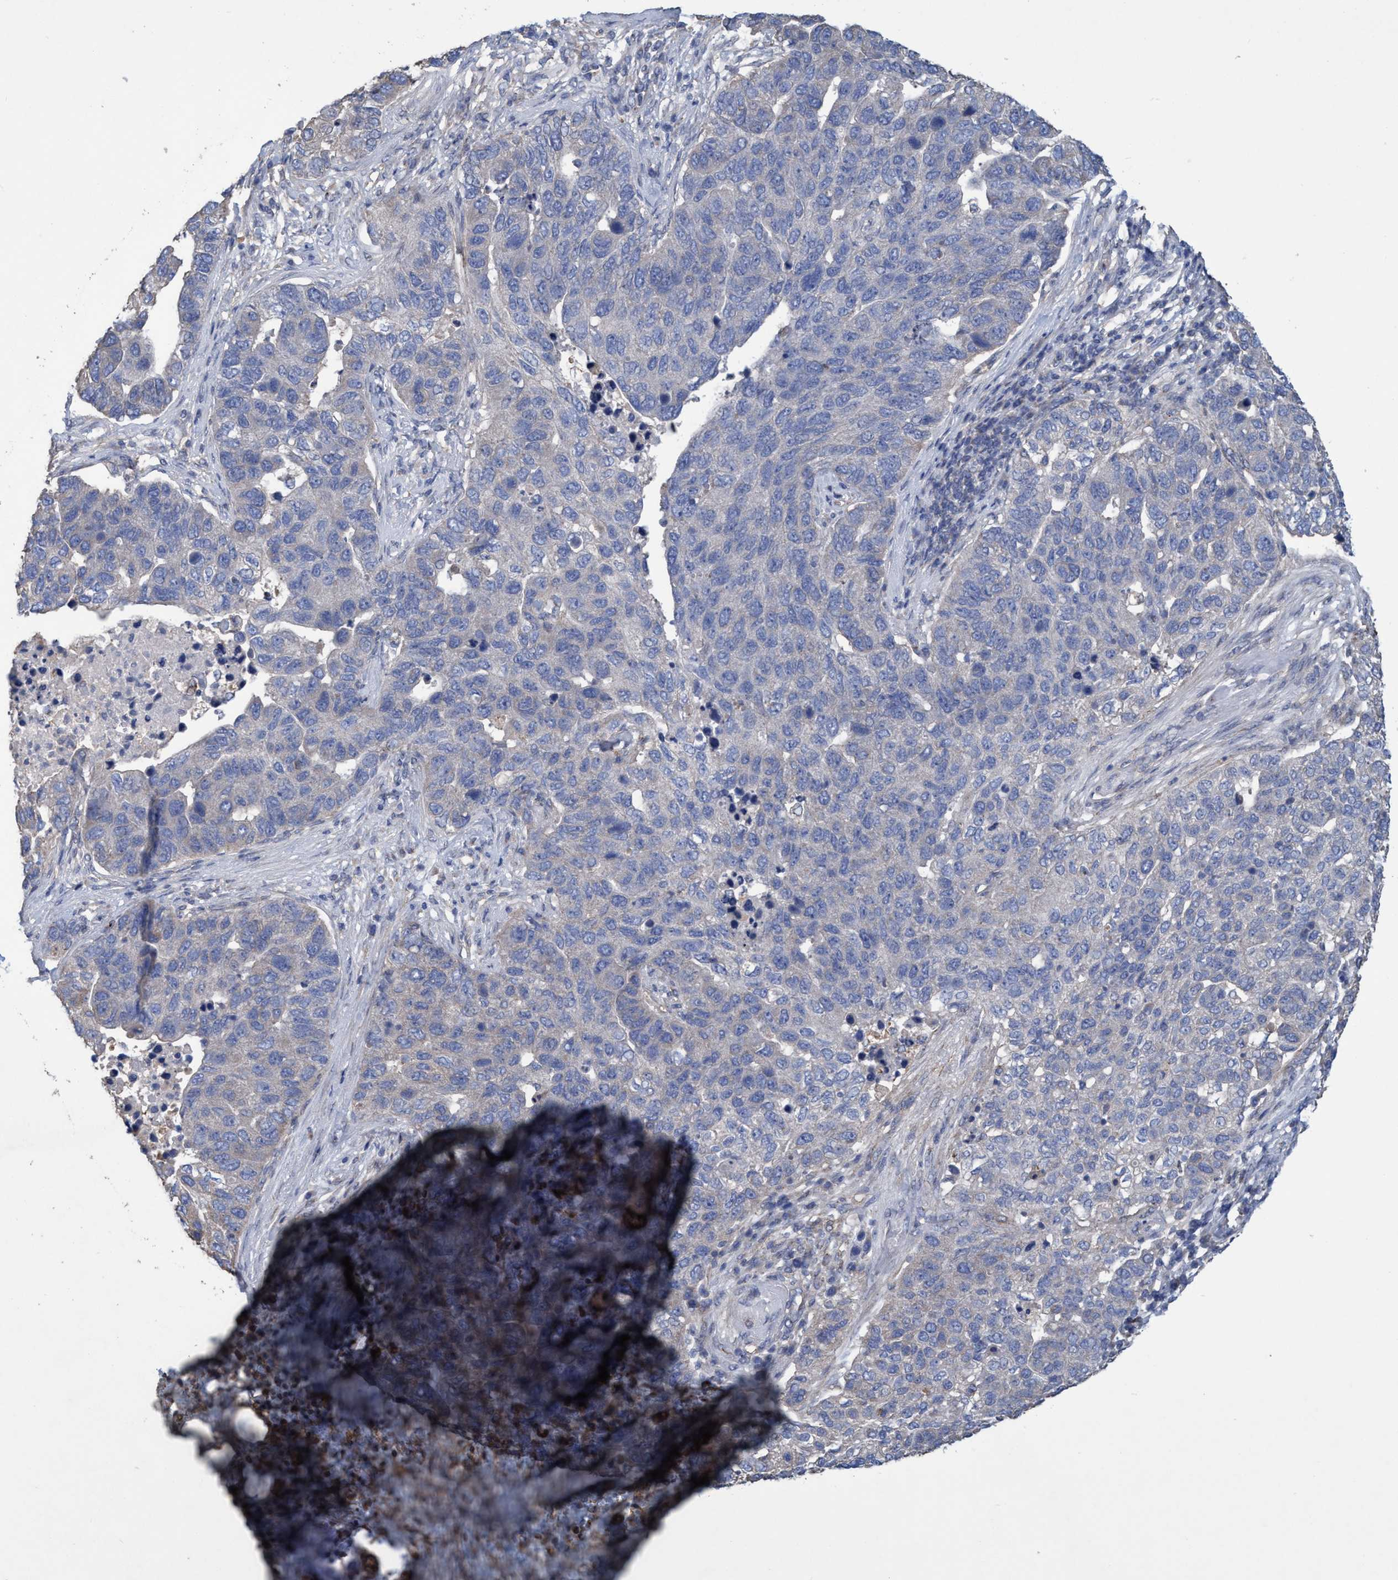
{"staining": {"intensity": "negative", "quantity": "none", "location": "none"}, "tissue": "pancreatic cancer", "cell_type": "Tumor cells", "image_type": "cancer", "snomed": [{"axis": "morphology", "description": "Adenocarcinoma, NOS"}, {"axis": "topography", "description": "Pancreas"}], "caption": "Immunohistochemistry (IHC) of pancreatic cancer (adenocarcinoma) displays no positivity in tumor cells.", "gene": "BICD2", "patient": {"sex": "female", "age": 61}}